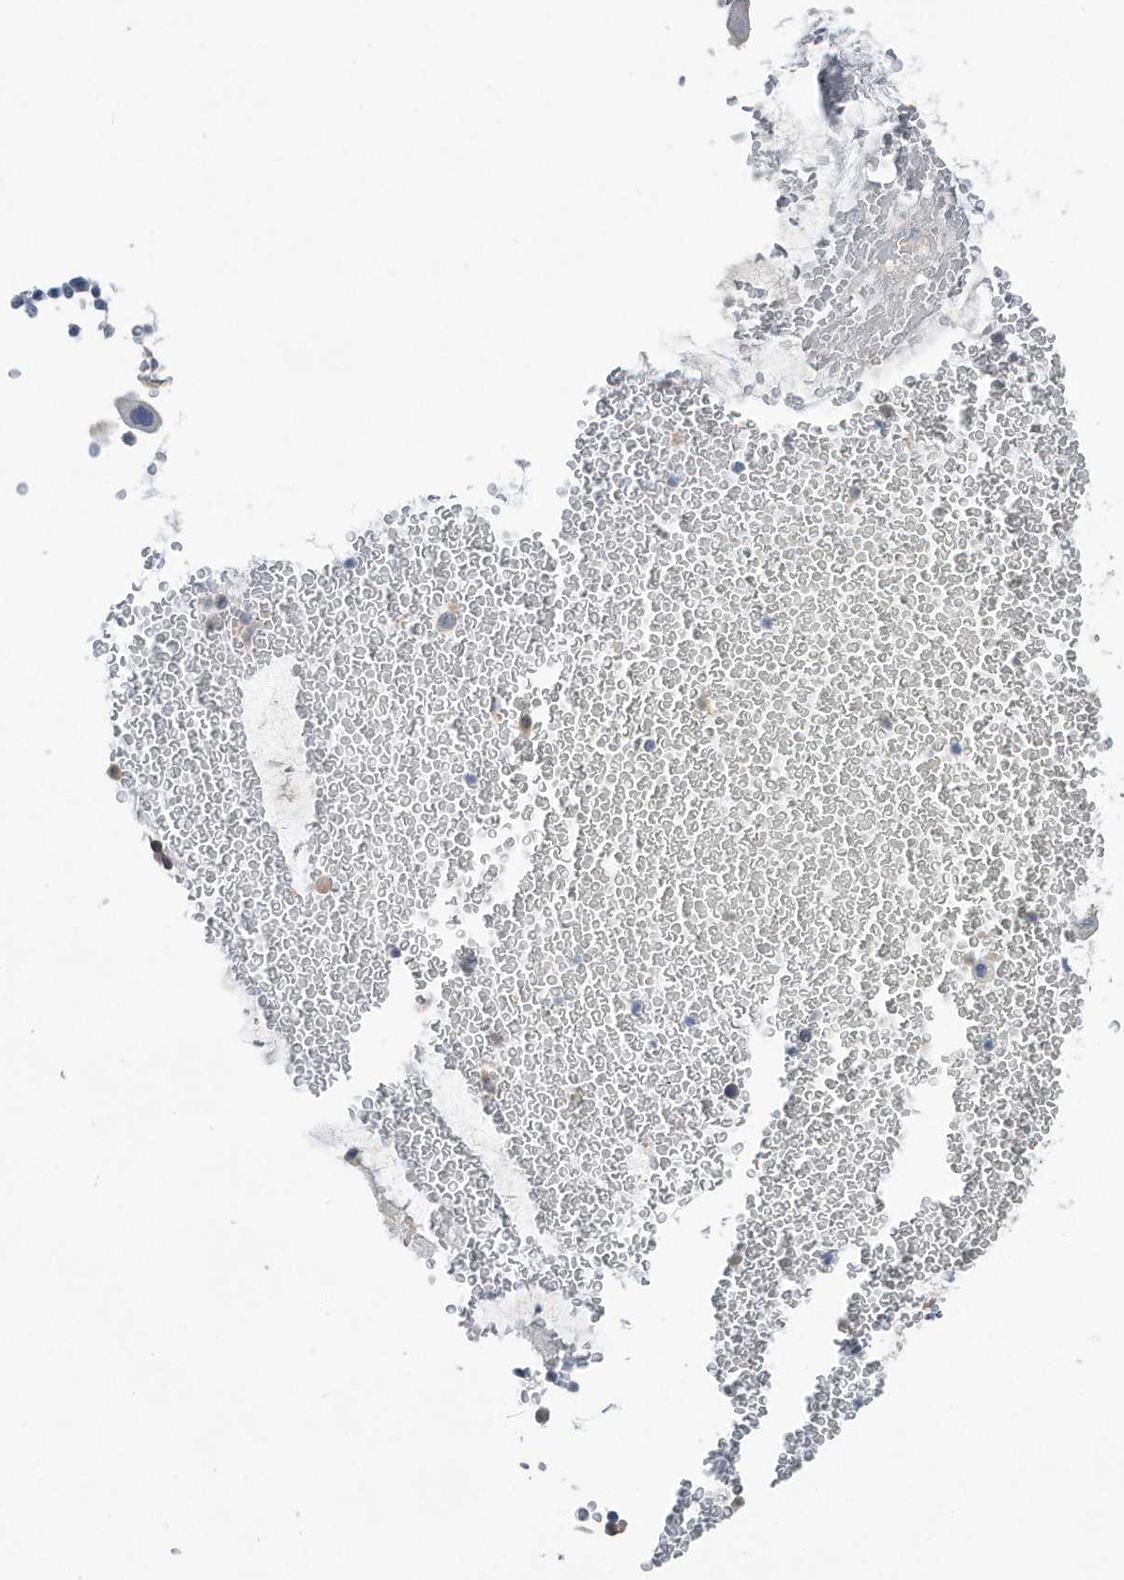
{"staining": {"intensity": "negative", "quantity": "none", "location": "none"}, "tissue": "bronchus", "cell_type": "Respiratory epithelial cells", "image_type": "normal", "snomed": [{"axis": "morphology", "description": "Normal tissue, NOS"}, {"axis": "morphology", "description": "Squamous cell carcinoma, NOS"}, {"axis": "topography", "description": "Lymph node"}, {"axis": "topography", "description": "Bronchus"}, {"axis": "topography", "description": "Lung"}], "caption": "Histopathology image shows no significant protein expression in respiratory epithelial cells of benign bronchus.", "gene": "YRDC", "patient": {"sex": "male", "age": 66}}